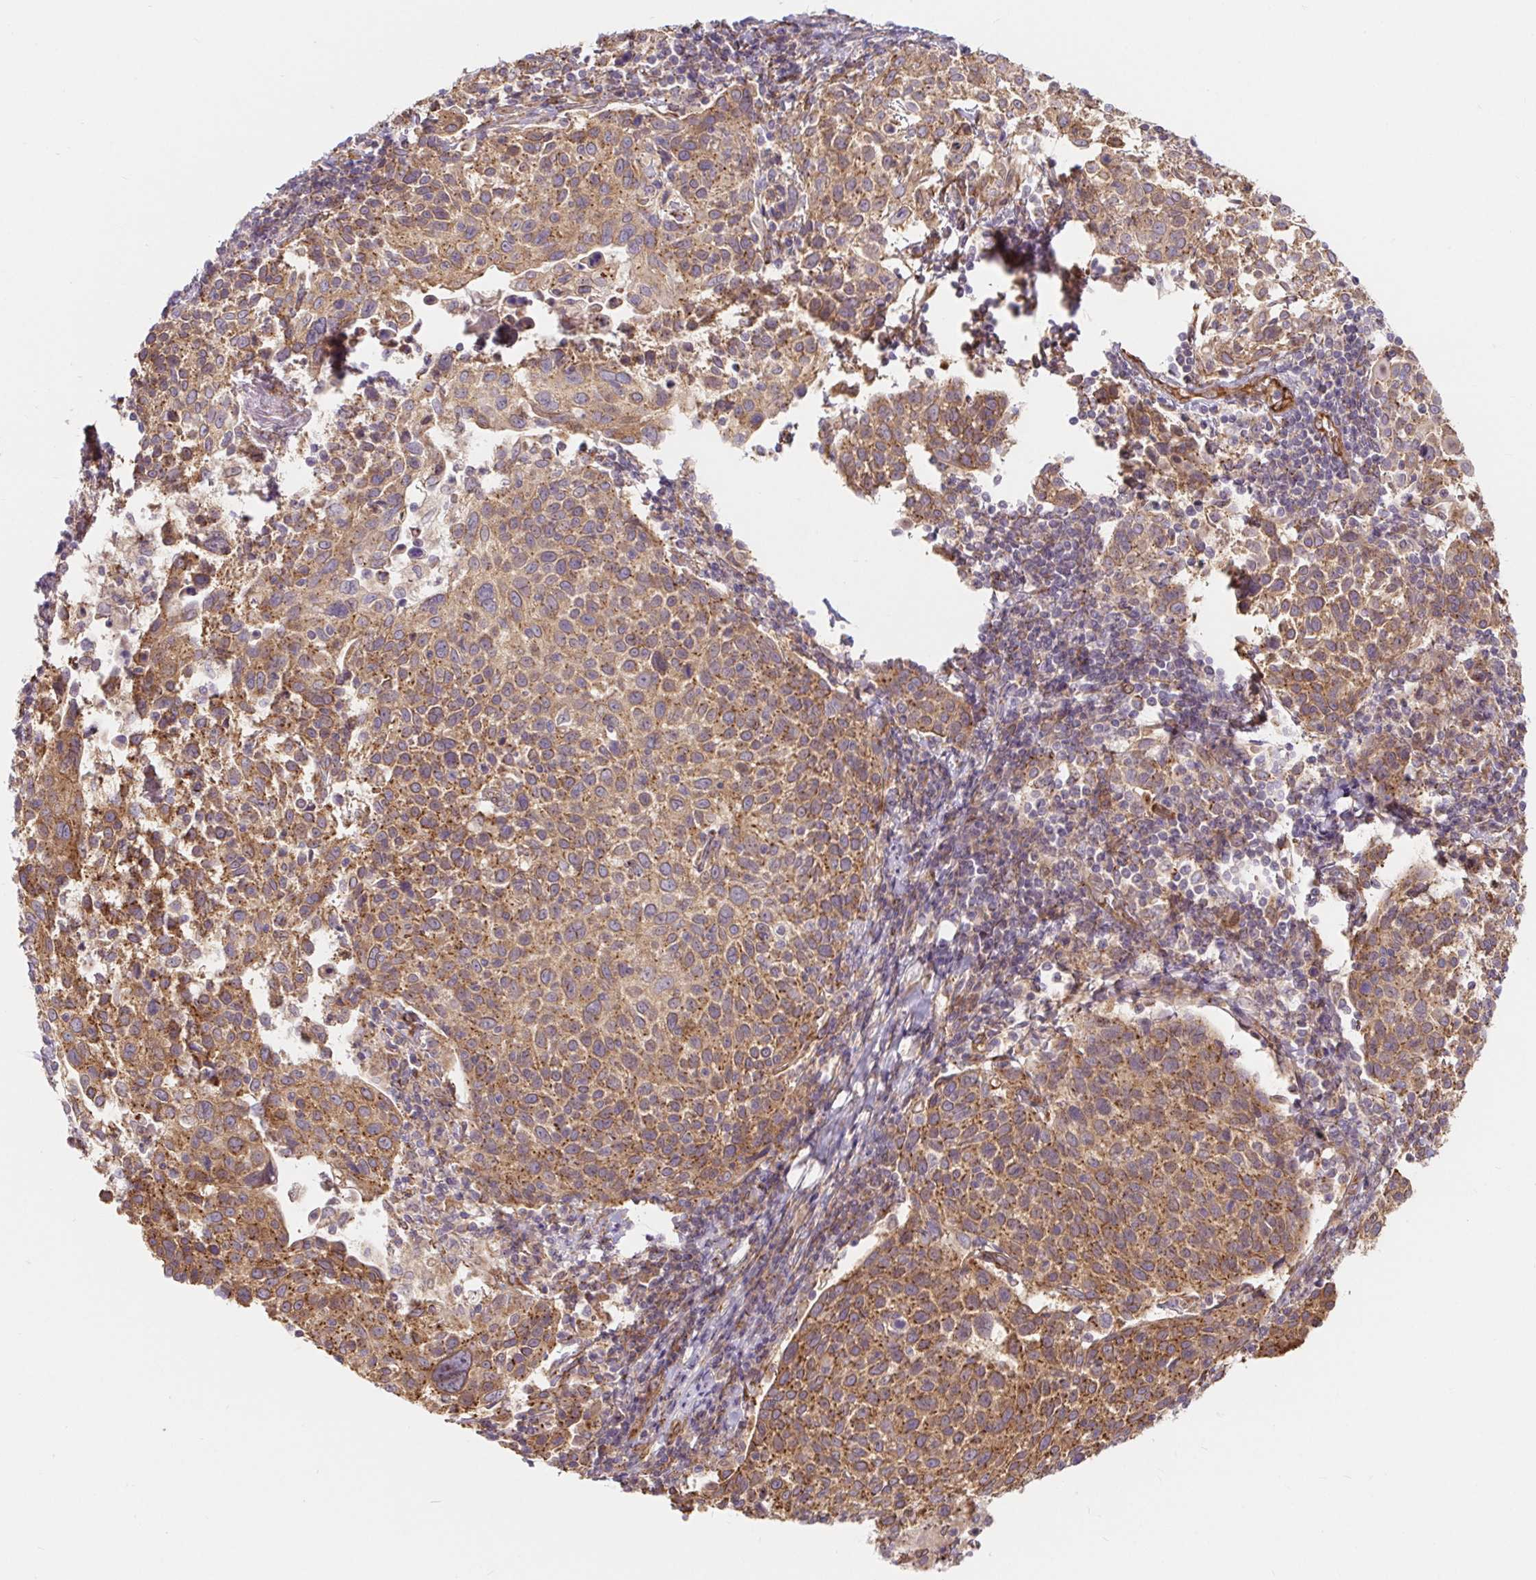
{"staining": {"intensity": "moderate", "quantity": ">75%", "location": "cytoplasmic/membranous"}, "tissue": "cervical cancer", "cell_type": "Tumor cells", "image_type": "cancer", "snomed": [{"axis": "morphology", "description": "Squamous cell carcinoma, NOS"}, {"axis": "topography", "description": "Cervix"}], "caption": "High-power microscopy captured an immunohistochemistry histopathology image of cervical squamous cell carcinoma, revealing moderate cytoplasmic/membranous positivity in approximately >75% of tumor cells. The staining was performed using DAB (3,3'-diaminobenzidine) to visualize the protein expression in brown, while the nuclei were stained in blue with hematoxylin (Magnification: 20x).", "gene": "LYPD5", "patient": {"sex": "female", "age": 61}}